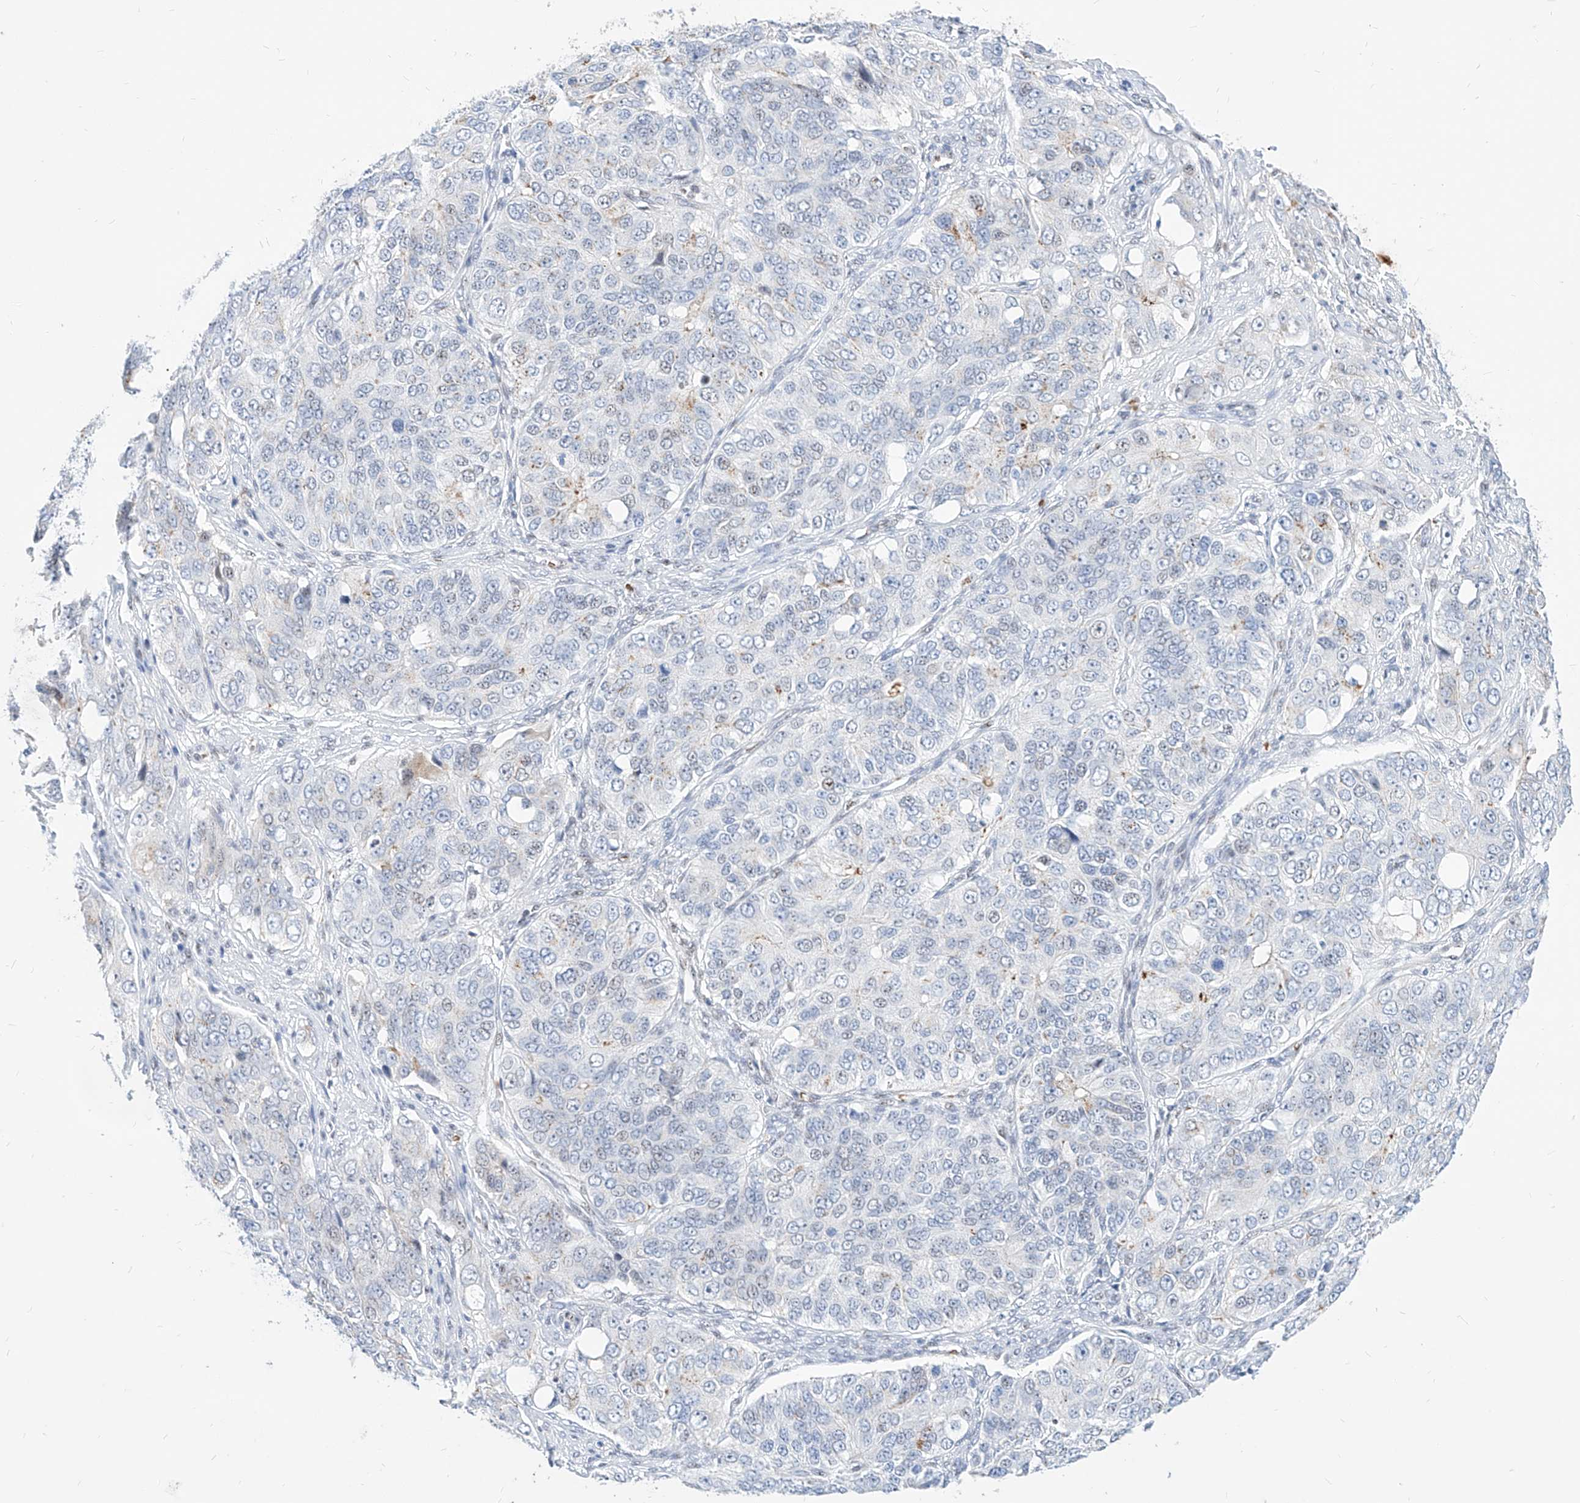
{"staining": {"intensity": "negative", "quantity": "none", "location": "none"}, "tissue": "ovarian cancer", "cell_type": "Tumor cells", "image_type": "cancer", "snomed": [{"axis": "morphology", "description": "Carcinoma, endometroid"}, {"axis": "topography", "description": "Ovary"}], "caption": "Photomicrograph shows no protein expression in tumor cells of ovarian cancer (endometroid carcinoma) tissue. Nuclei are stained in blue.", "gene": "ZFP42", "patient": {"sex": "female", "age": 51}}